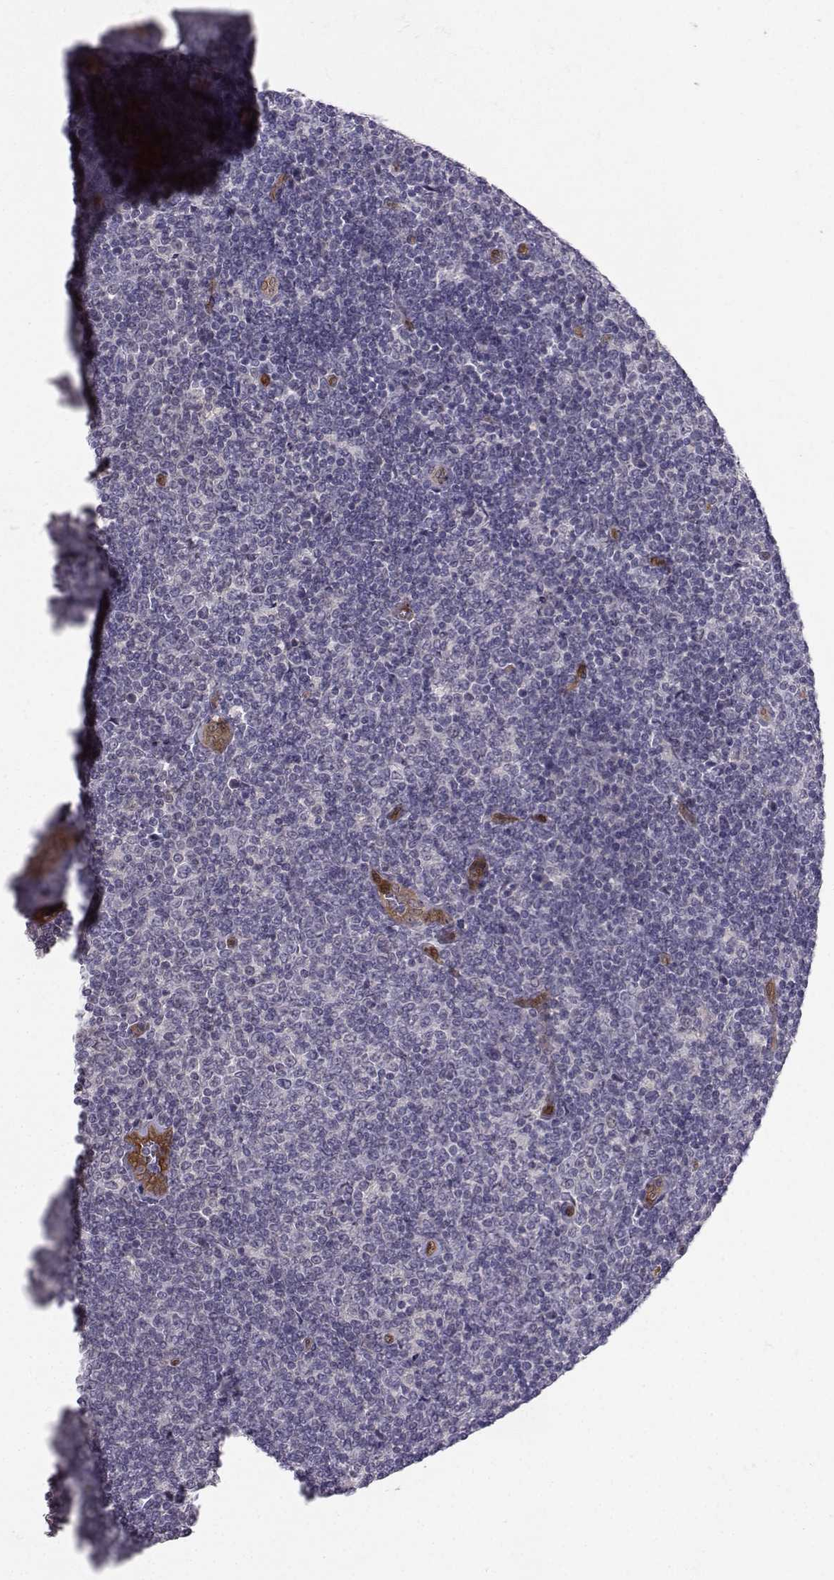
{"staining": {"intensity": "negative", "quantity": "none", "location": "none"}, "tissue": "lymphoma", "cell_type": "Tumor cells", "image_type": "cancer", "snomed": [{"axis": "morphology", "description": "Malignant lymphoma, non-Hodgkin's type, Low grade"}, {"axis": "topography", "description": "Lymph node"}], "caption": "DAB immunohistochemical staining of malignant lymphoma, non-Hodgkin's type (low-grade) demonstrates no significant expression in tumor cells.", "gene": "NQO1", "patient": {"sex": "male", "age": 52}}